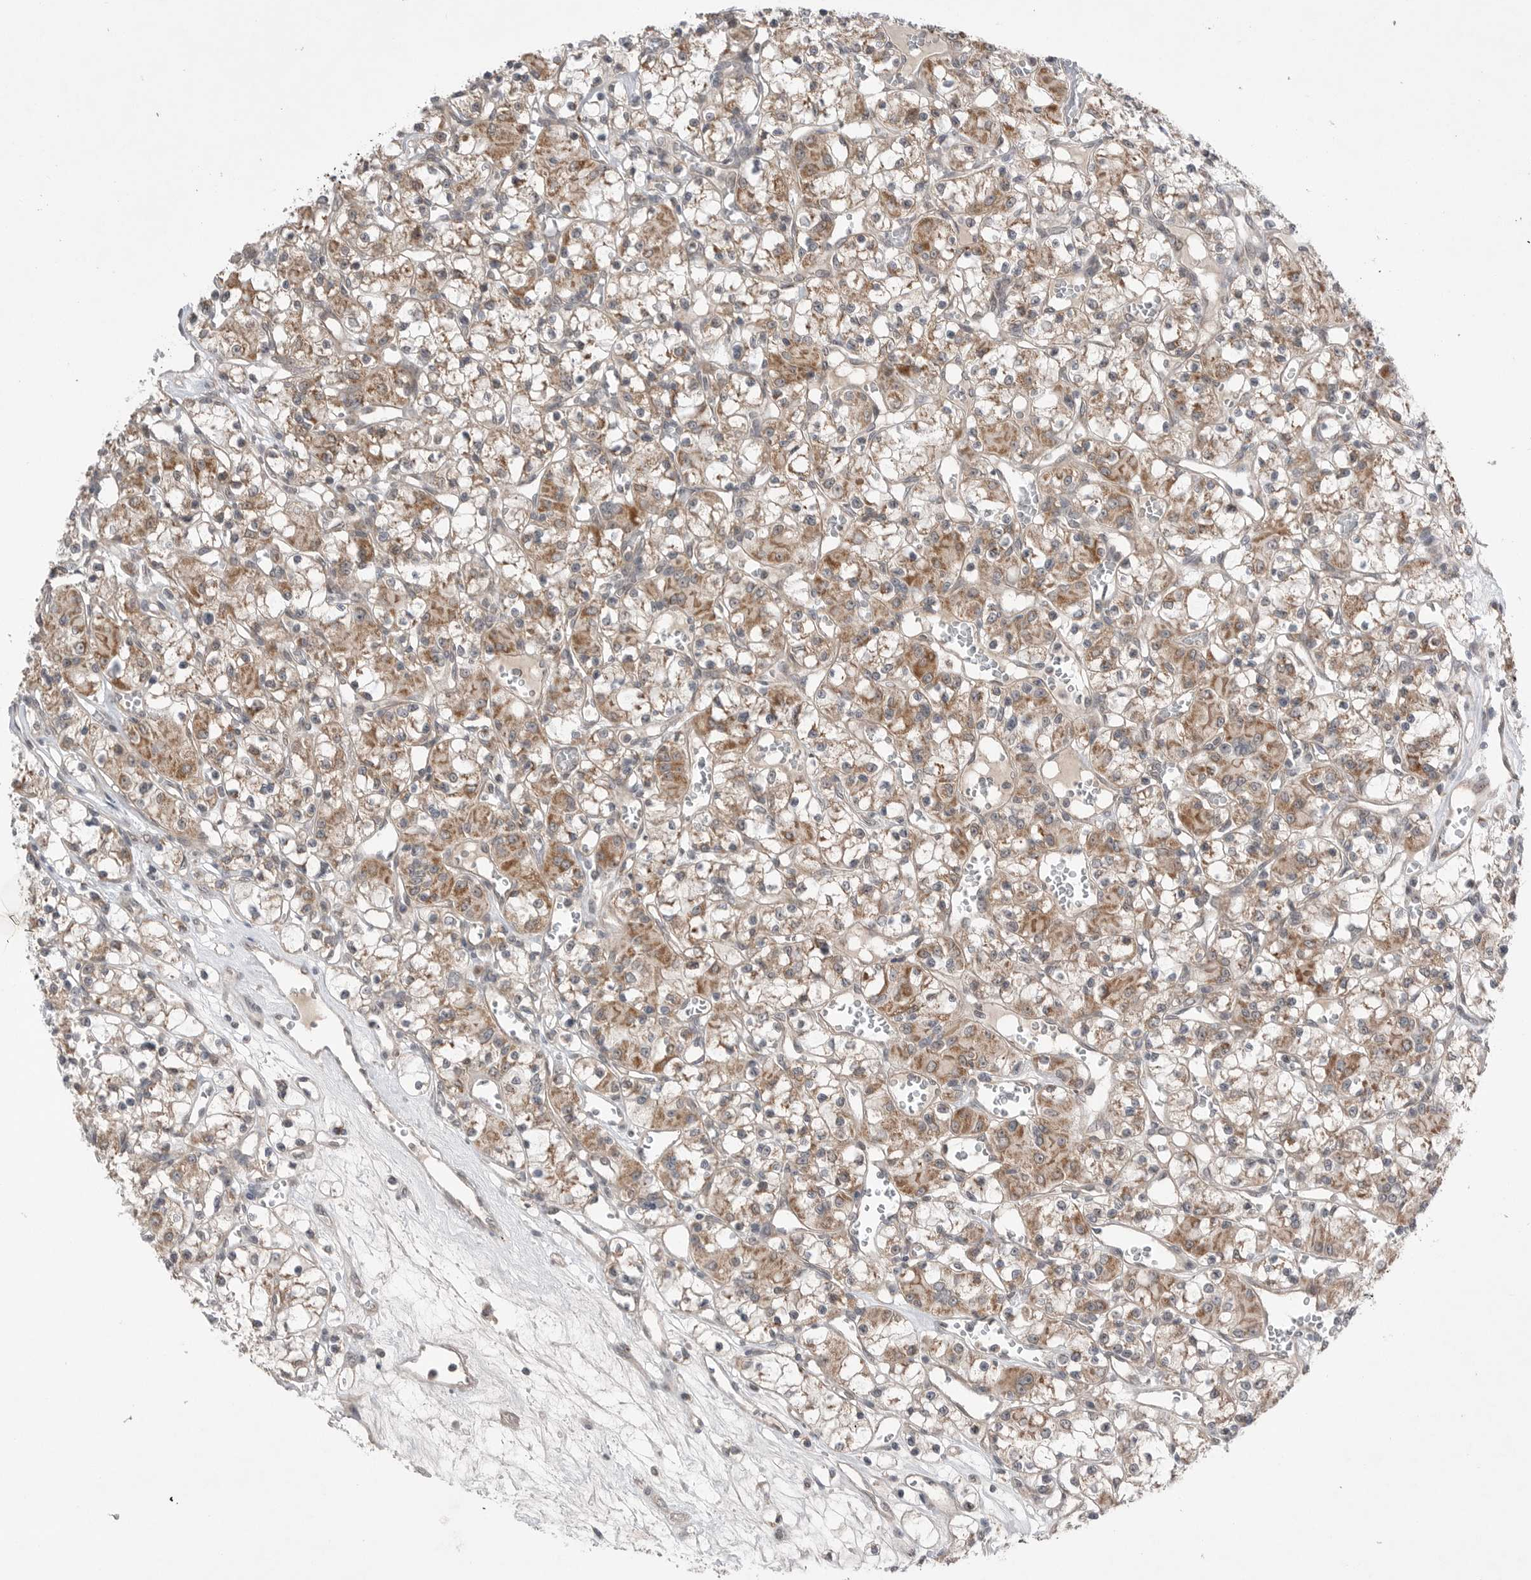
{"staining": {"intensity": "moderate", "quantity": "25%-75%", "location": "cytoplasmic/membranous"}, "tissue": "renal cancer", "cell_type": "Tumor cells", "image_type": "cancer", "snomed": [{"axis": "morphology", "description": "Adenocarcinoma, NOS"}, {"axis": "topography", "description": "Kidney"}], "caption": "Protein staining by immunohistochemistry exhibits moderate cytoplasmic/membranous expression in approximately 25%-75% of tumor cells in renal adenocarcinoma.", "gene": "NTAQ1", "patient": {"sex": "female", "age": 59}}